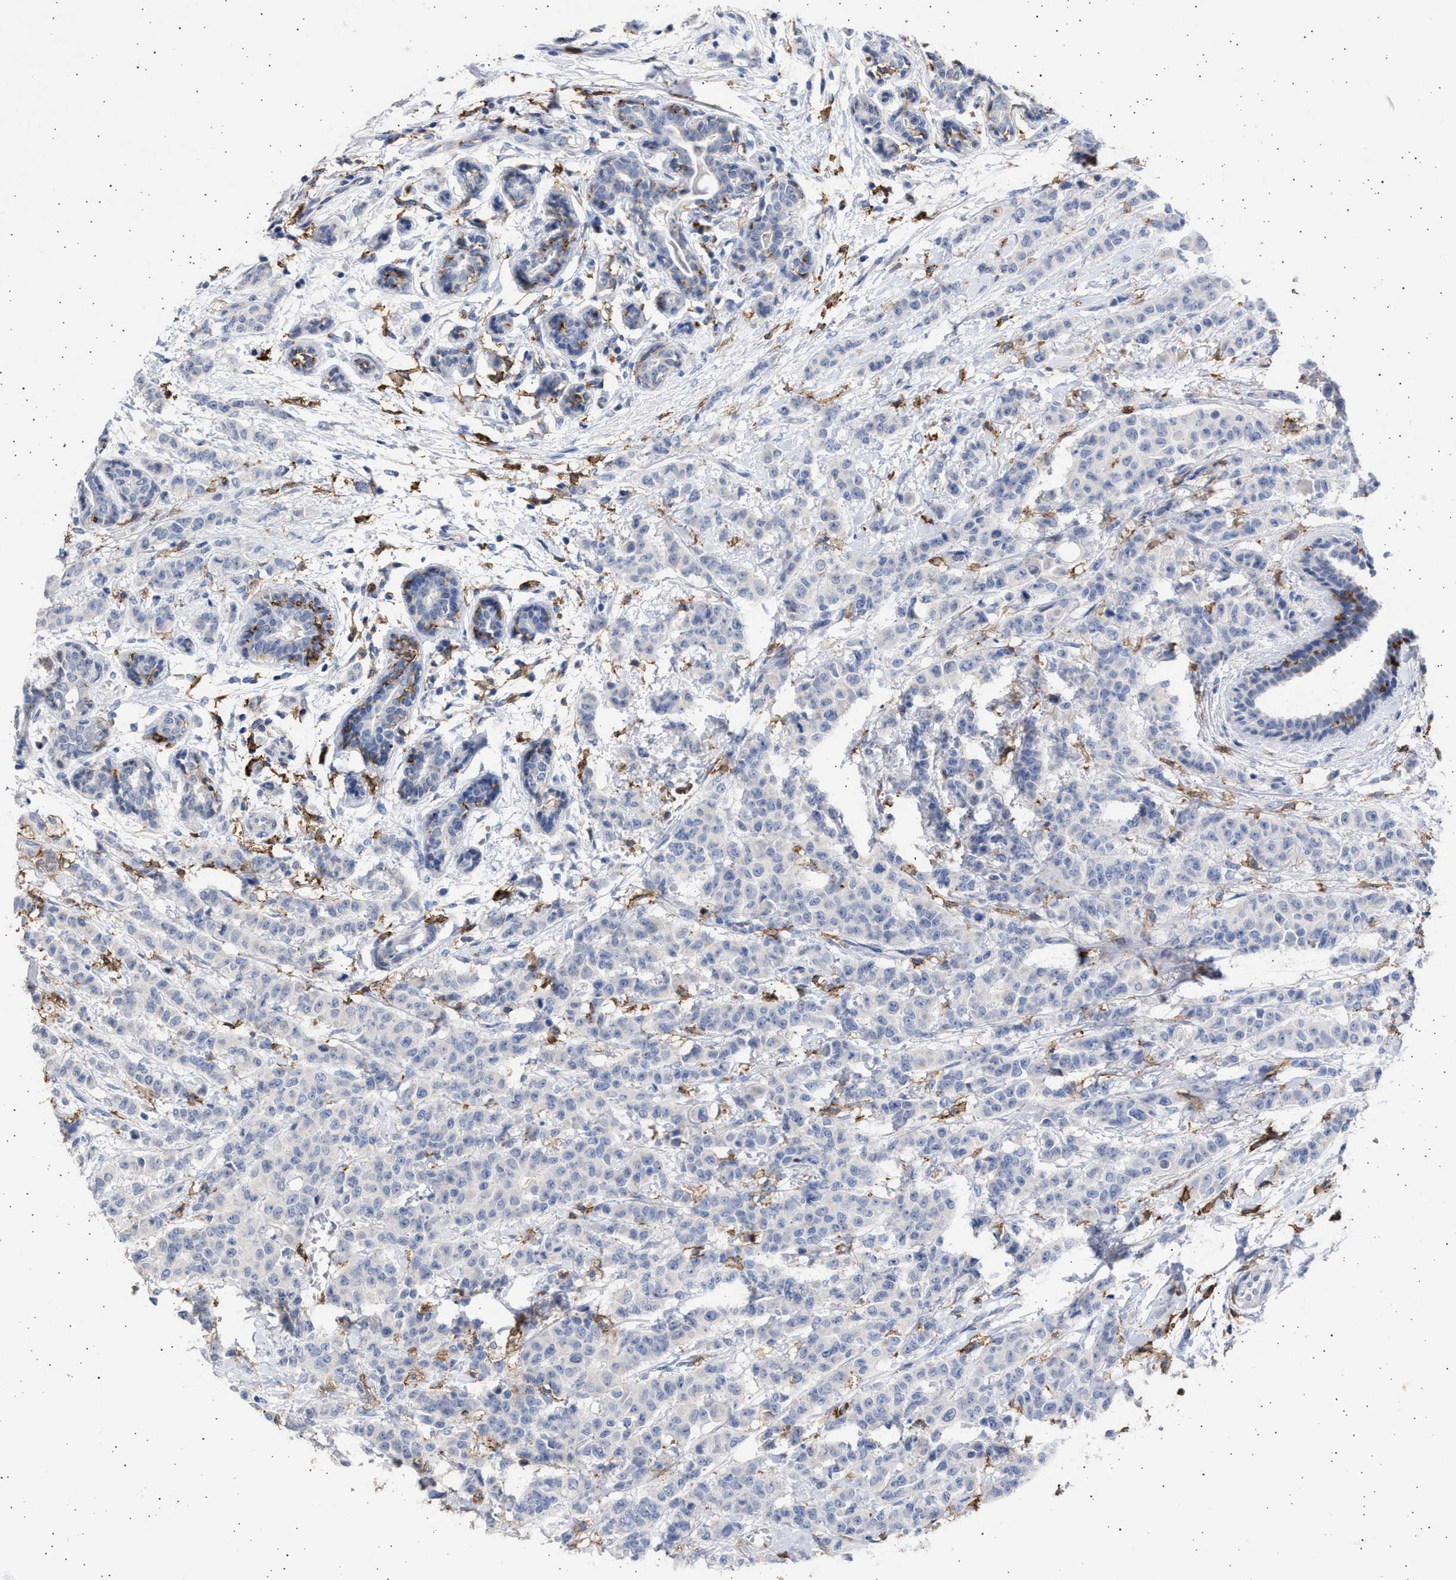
{"staining": {"intensity": "negative", "quantity": "none", "location": "none"}, "tissue": "breast cancer", "cell_type": "Tumor cells", "image_type": "cancer", "snomed": [{"axis": "morphology", "description": "Normal tissue, NOS"}, {"axis": "morphology", "description": "Duct carcinoma"}, {"axis": "topography", "description": "Breast"}], "caption": "Tumor cells are negative for protein expression in human invasive ductal carcinoma (breast).", "gene": "FCER1A", "patient": {"sex": "female", "age": 40}}